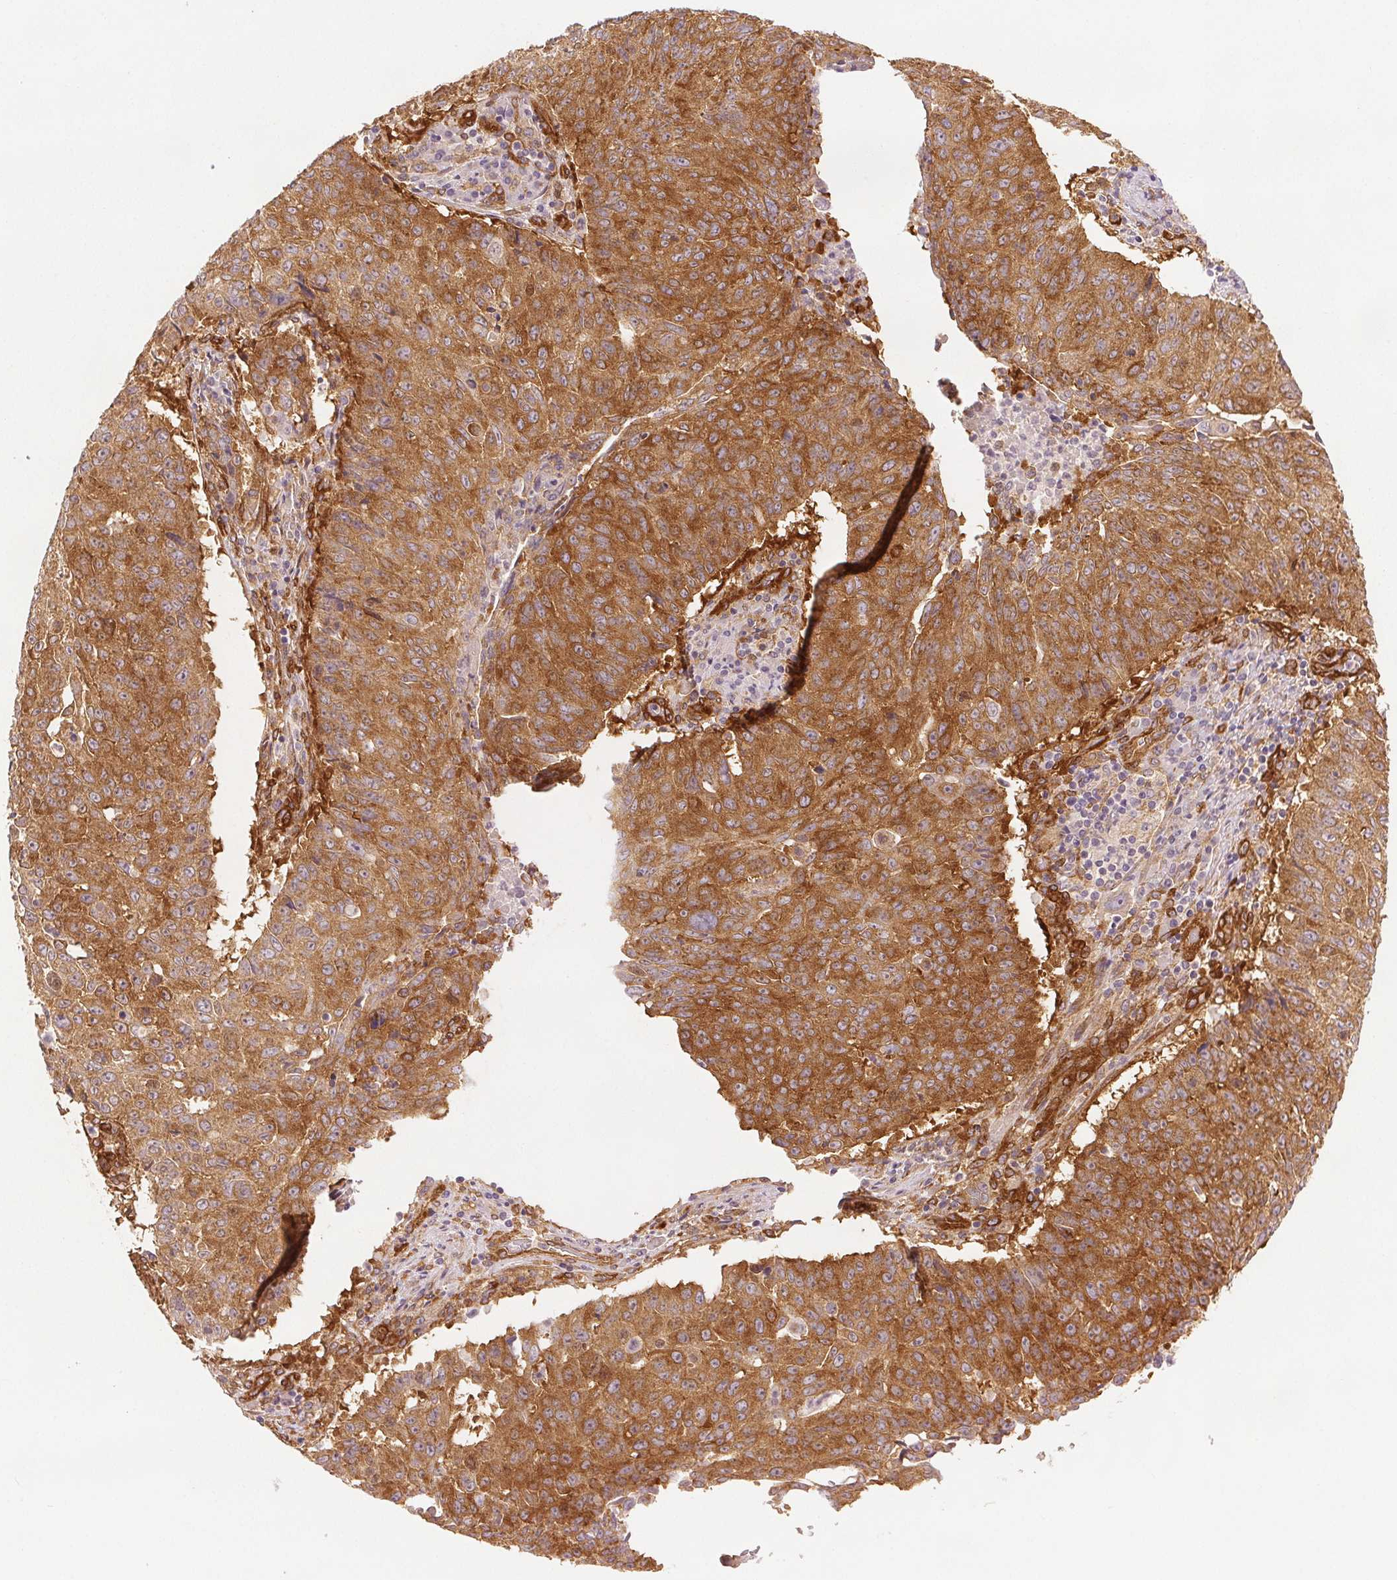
{"staining": {"intensity": "moderate", "quantity": ">75%", "location": "cytoplasmic/membranous"}, "tissue": "lung cancer", "cell_type": "Tumor cells", "image_type": "cancer", "snomed": [{"axis": "morphology", "description": "Normal tissue, NOS"}, {"axis": "morphology", "description": "Squamous cell carcinoma, NOS"}, {"axis": "topography", "description": "Bronchus"}, {"axis": "topography", "description": "Lung"}], "caption": "Tumor cells reveal medium levels of moderate cytoplasmic/membranous positivity in approximately >75% of cells in lung squamous cell carcinoma.", "gene": "DIAPH2", "patient": {"sex": "male", "age": 64}}